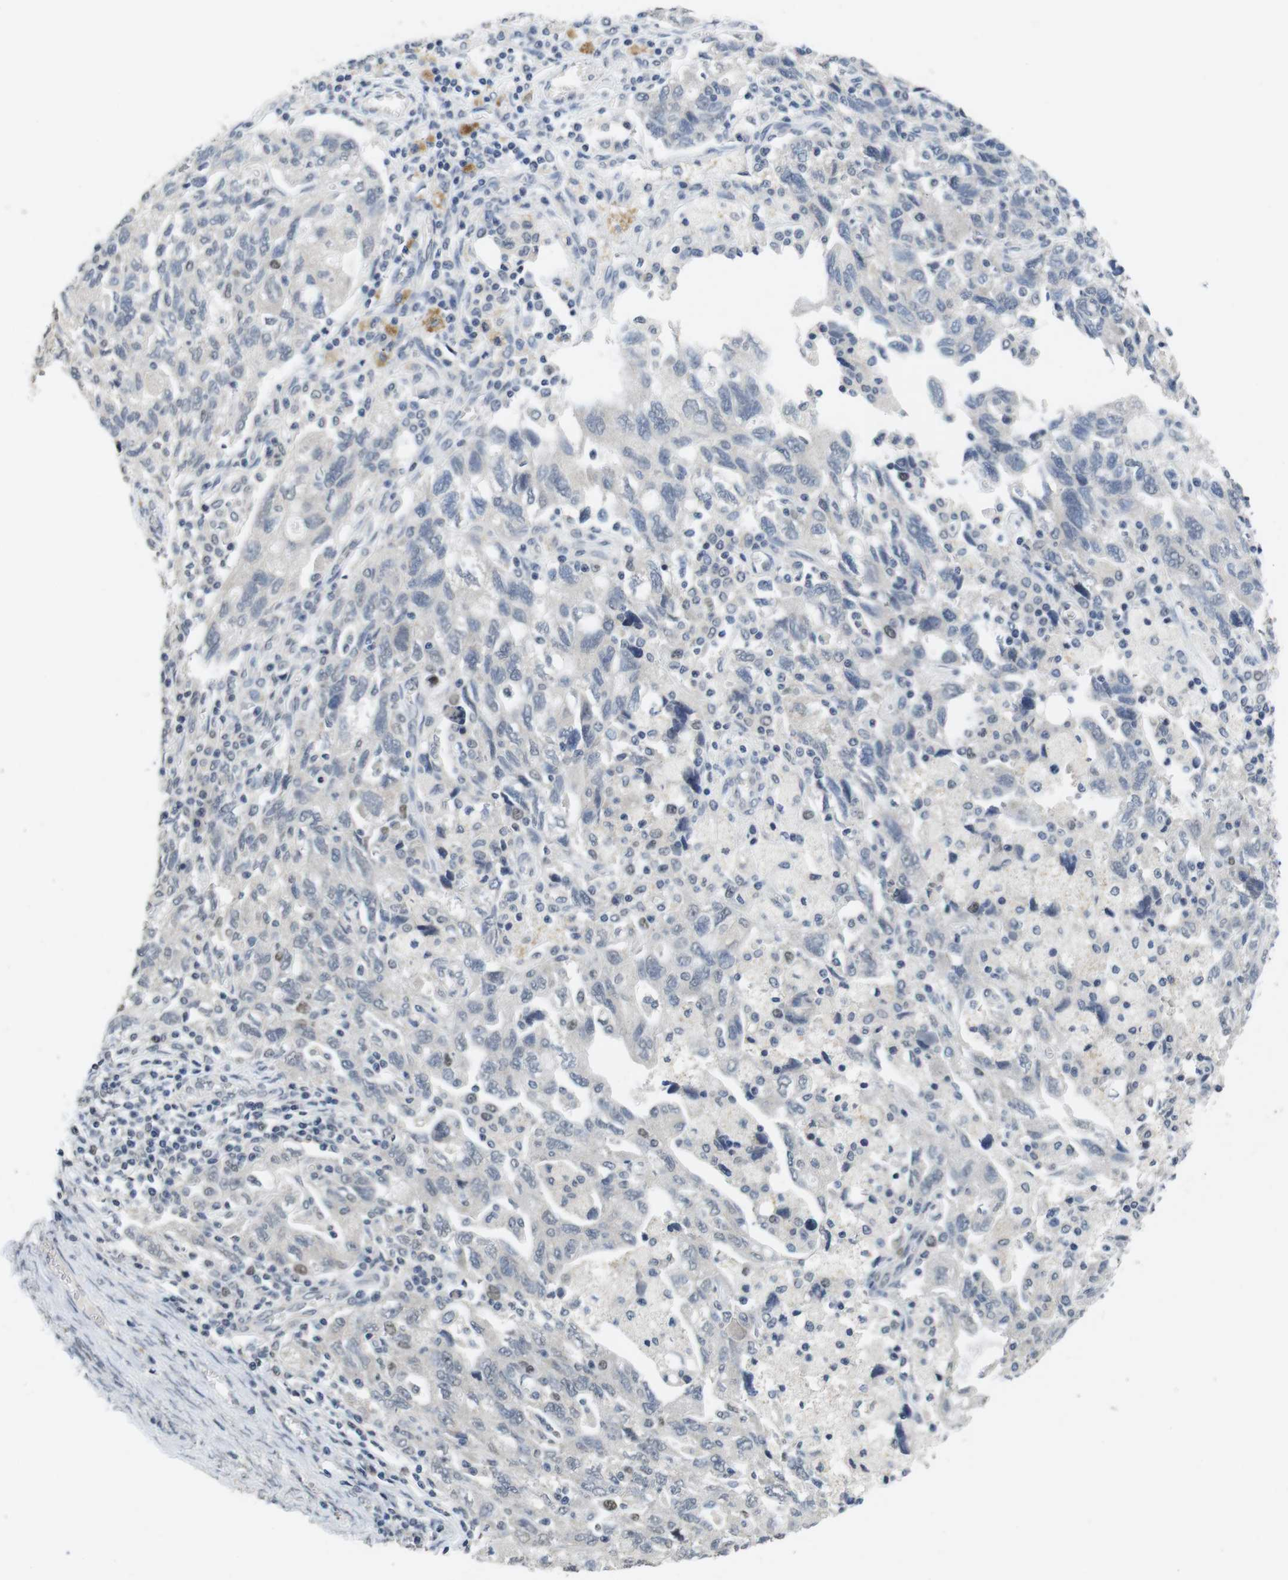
{"staining": {"intensity": "negative", "quantity": "none", "location": "none"}, "tissue": "ovarian cancer", "cell_type": "Tumor cells", "image_type": "cancer", "snomed": [{"axis": "morphology", "description": "Carcinoma, NOS"}, {"axis": "morphology", "description": "Cystadenocarcinoma, serous, NOS"}, {"axis": "topography", "description": "Ovary"}], "caption": "Ovarian carcinoma was stained to show a protein in brown. There is no significant positivity in tumor cells. (Brightfield microscopy of DAB (3,3'-diaminobenzidine) immunohistochemistry at high magnification).", "gene": "SKP2", "patient": {"sex": "female", "age": 69}}